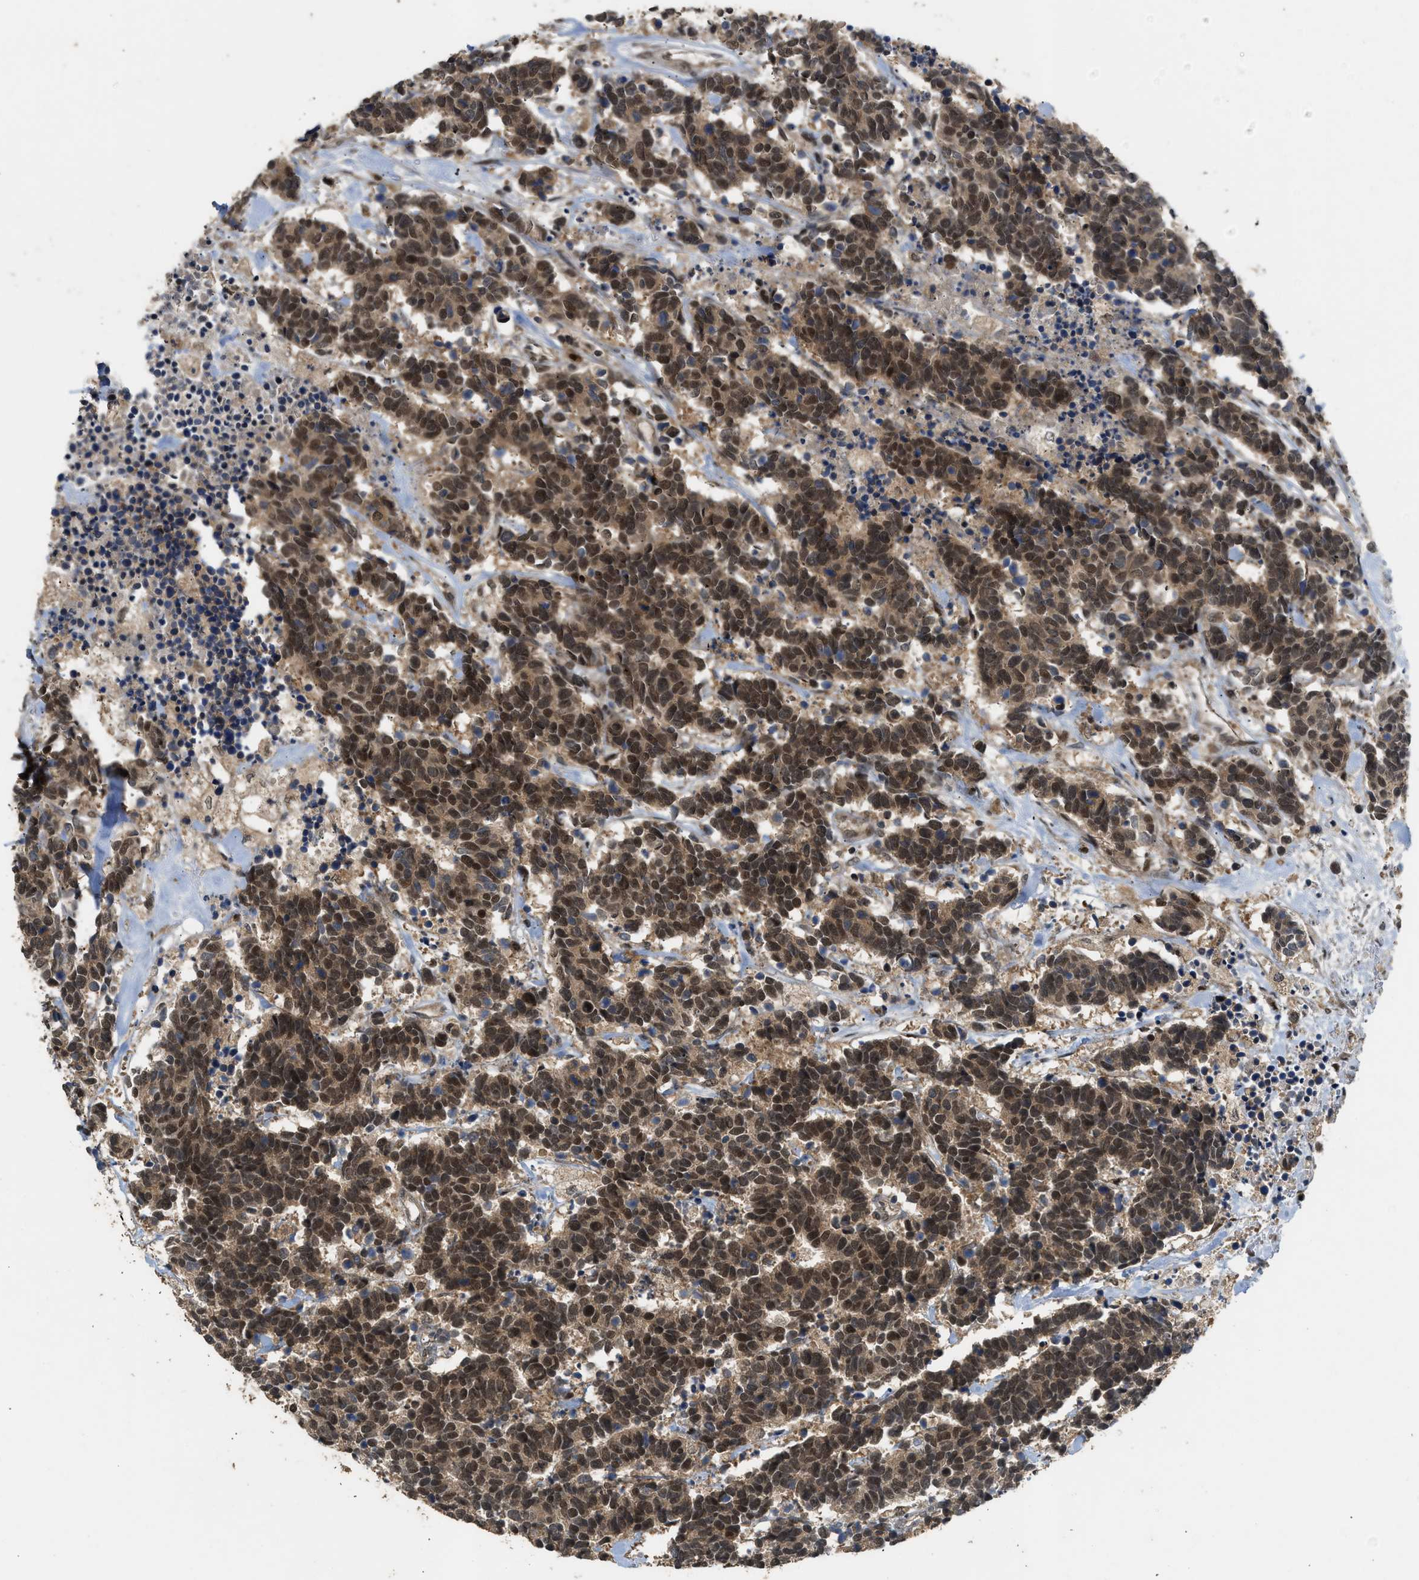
{"staining": {"intensity": "moderate", "quantity": ">75%", "location": "cytoplasmic/membranous,nuclear"}, "tissue": "carcinoid", "cell_type": "Tumor cells", "image_type": "cancer", "snomed": [{"axis": "morphology", "description": "Carcinoma, NOS"}, {"axis": "morphology", "description": "Carcinoid, malignant, NOS"}, {"axis": "topography", "description": "Urinary bladder"}], "caption": "Protein expression analysis of carcinoid exhibits moderate cytoplasmic/membranous and nuclear staining in about >75% of tumor cells. (DAB (3,3'-diaminobenzidine) IHC, brown staining for protein, blue staining for nuclei).", "gene": "GET1", "patient": {"sex": "male", "age": 57}}